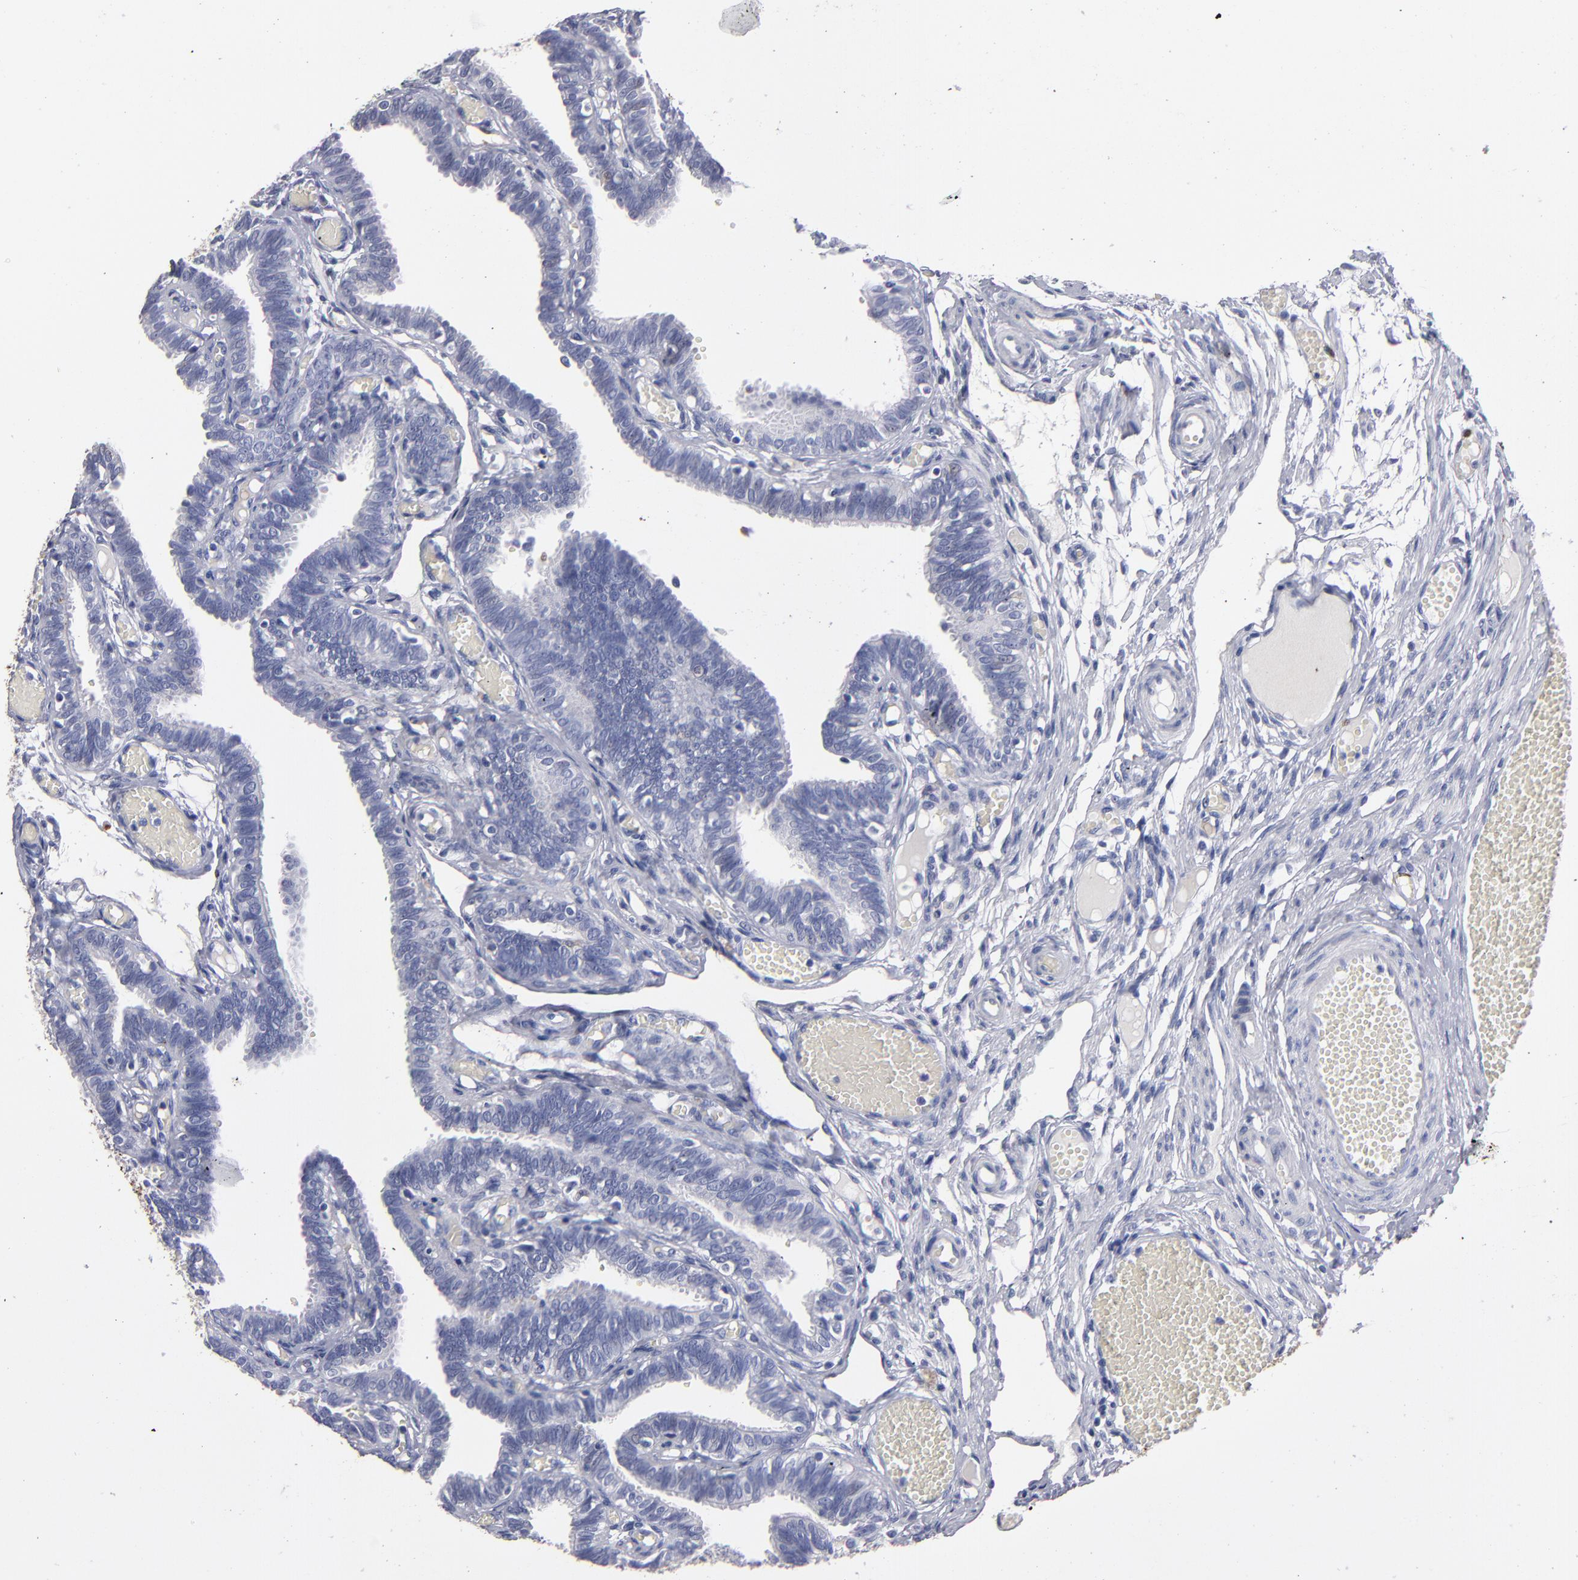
{"staining": {"intensity": "negative", "quantity": "none", "location": "none"}, "tissue": "fallopian tube", "cell_type": "Glandular cells", "image_type": "normal", "snomed": [{"axis": "morphology", "description": "Normal tissue, NOS"}, {"axis": "topography", "description": "Fallopian tube"}], "caption": "Immunohistochemistry (IHC) of normal fallopian tube demonstrates no expression in glandular cells.", "gene": "FABP4", "patient": {"sex": "female", "age": 29}}